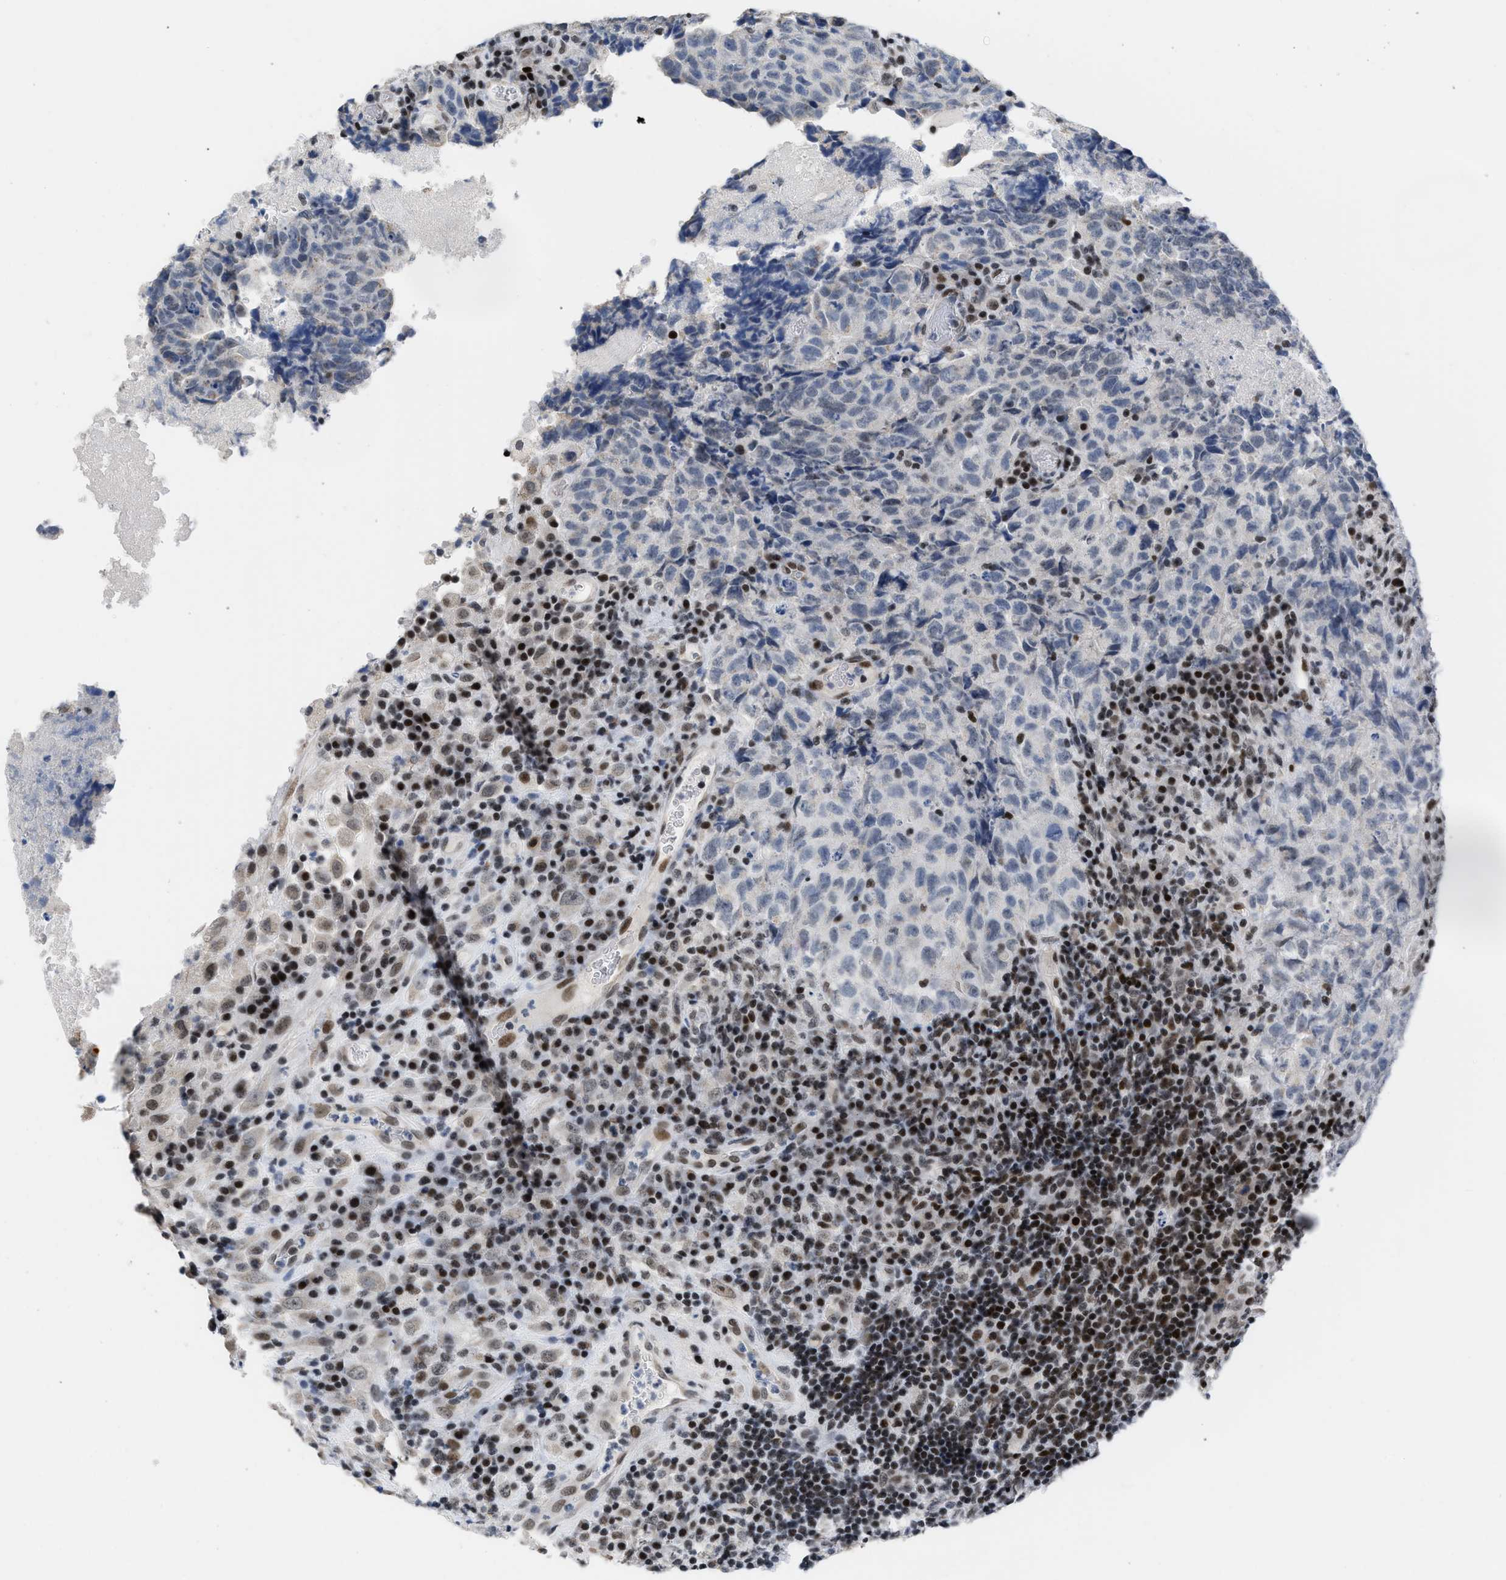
{"staining": {"intensity": "negative", "quantity": "none", "location": "none"}, "tissue": "testis cancer", "cell_type": "Tumor cells", "image_type": "cancer", "snomed": [{"axis": "morphology", "description": "Necrosis, NOS"}, {"axis": "morphology", "description": "Carcinoma, Embryonal, NOS"}, {"axis": "topography", "description": "Testis"}], "caption": "Immunohistochemical staining of testis cancer demonstrates no significant positivity in tumor cells.", "gene": "TERF2IP", "patient": {"sex": "male", "age": 19}}